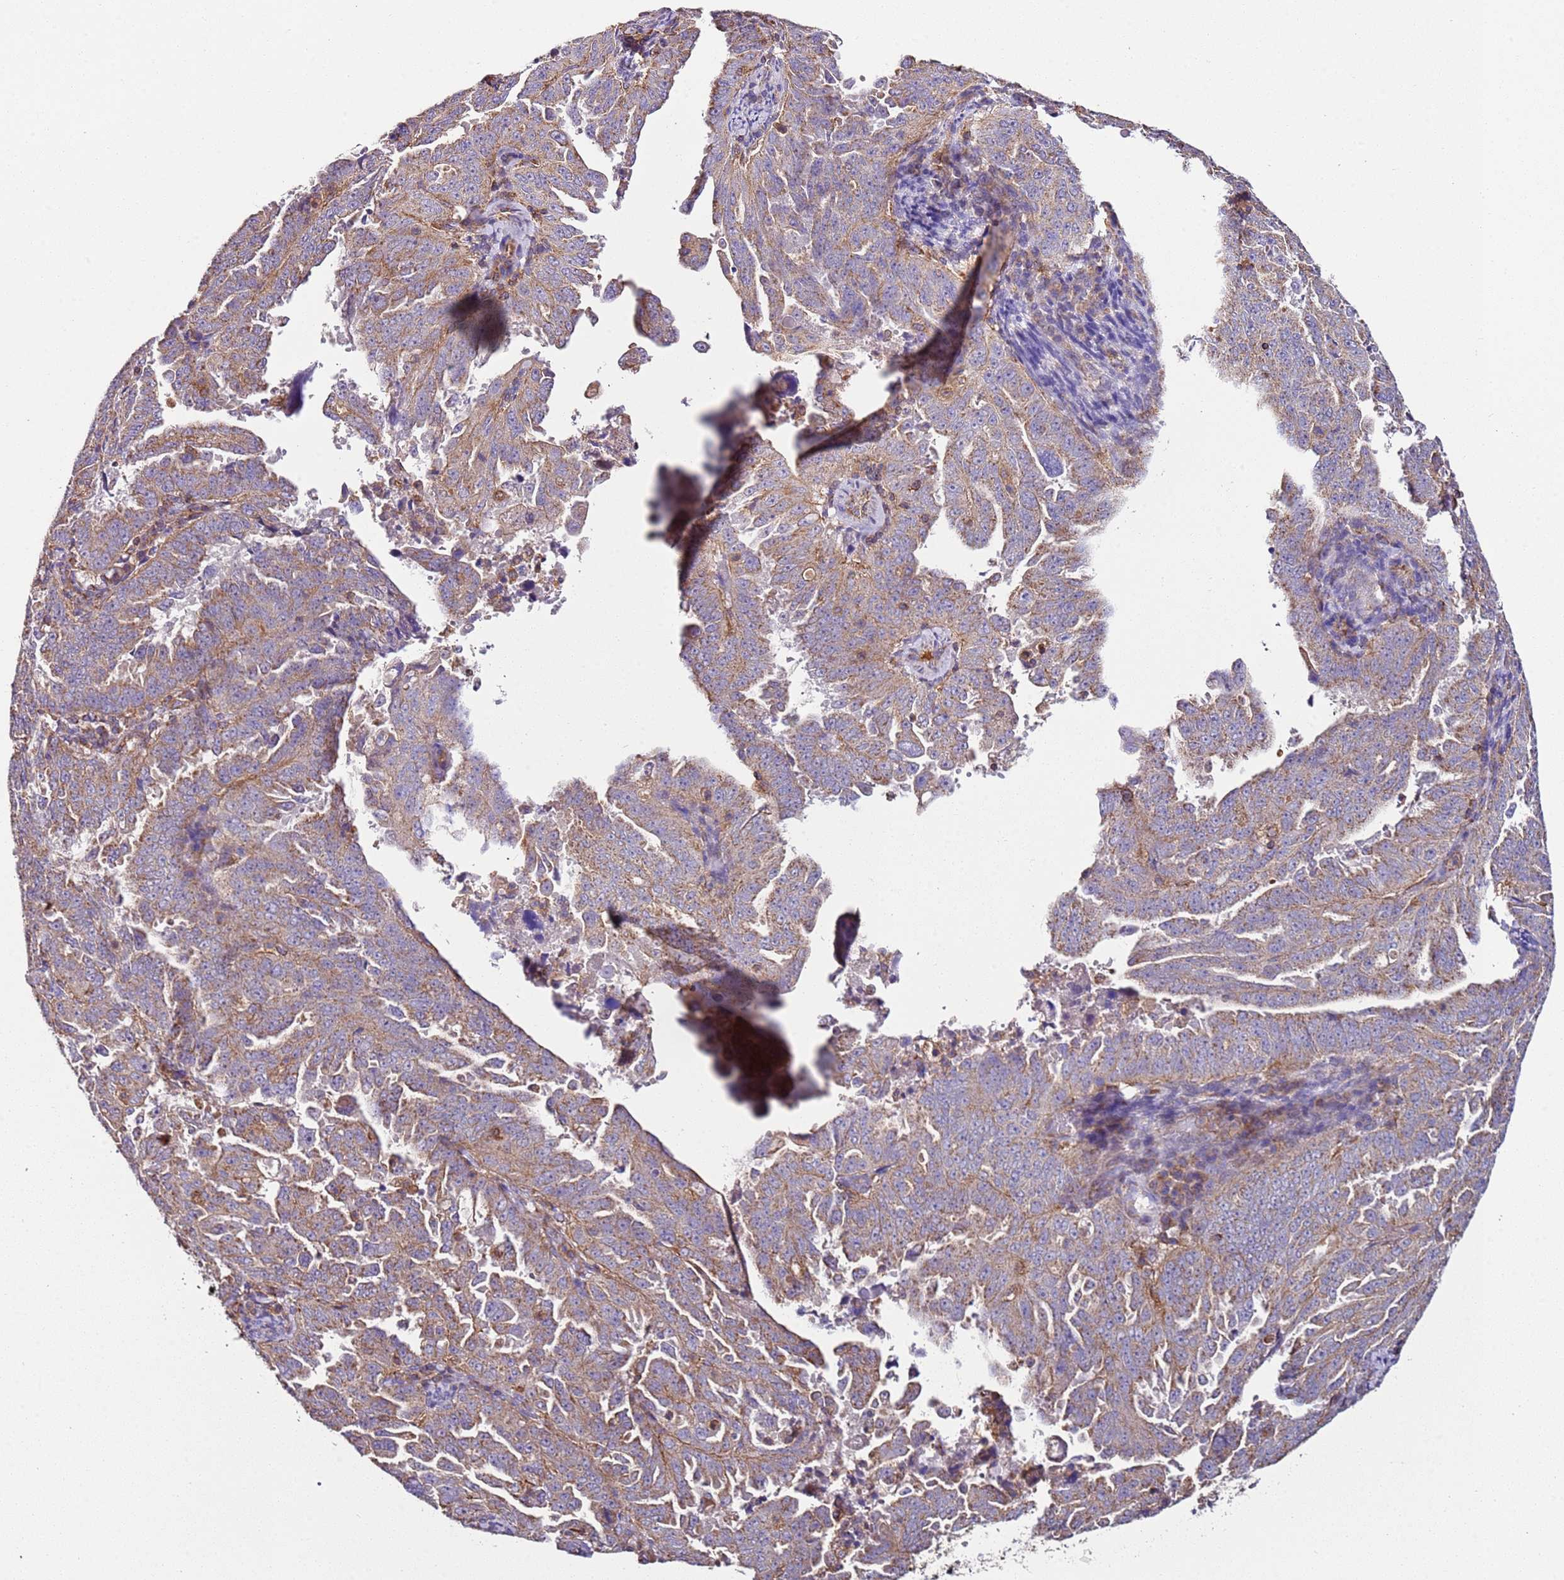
{"staining": {"intensity": "weak", "quantity": "25%-75%", "location": "cytoplasmic/membranous"}, "tissue": "endometrial cancer", "cell_type": "Tumor cells", "image_type": "cancer", "snomed": [{"axis": "morphology", "description": "Adenocarcinoma, NOS"}, {"axis": "topography", "description": "Endometrium"}], "caption": "Adenocarcinoma (endometrial) stained for a protein demonstrates weak cytoplasmic/membranous positivity in tumor cells.", "gene": "RMND5A", "patient": {"sex": "female", "age": 65}}